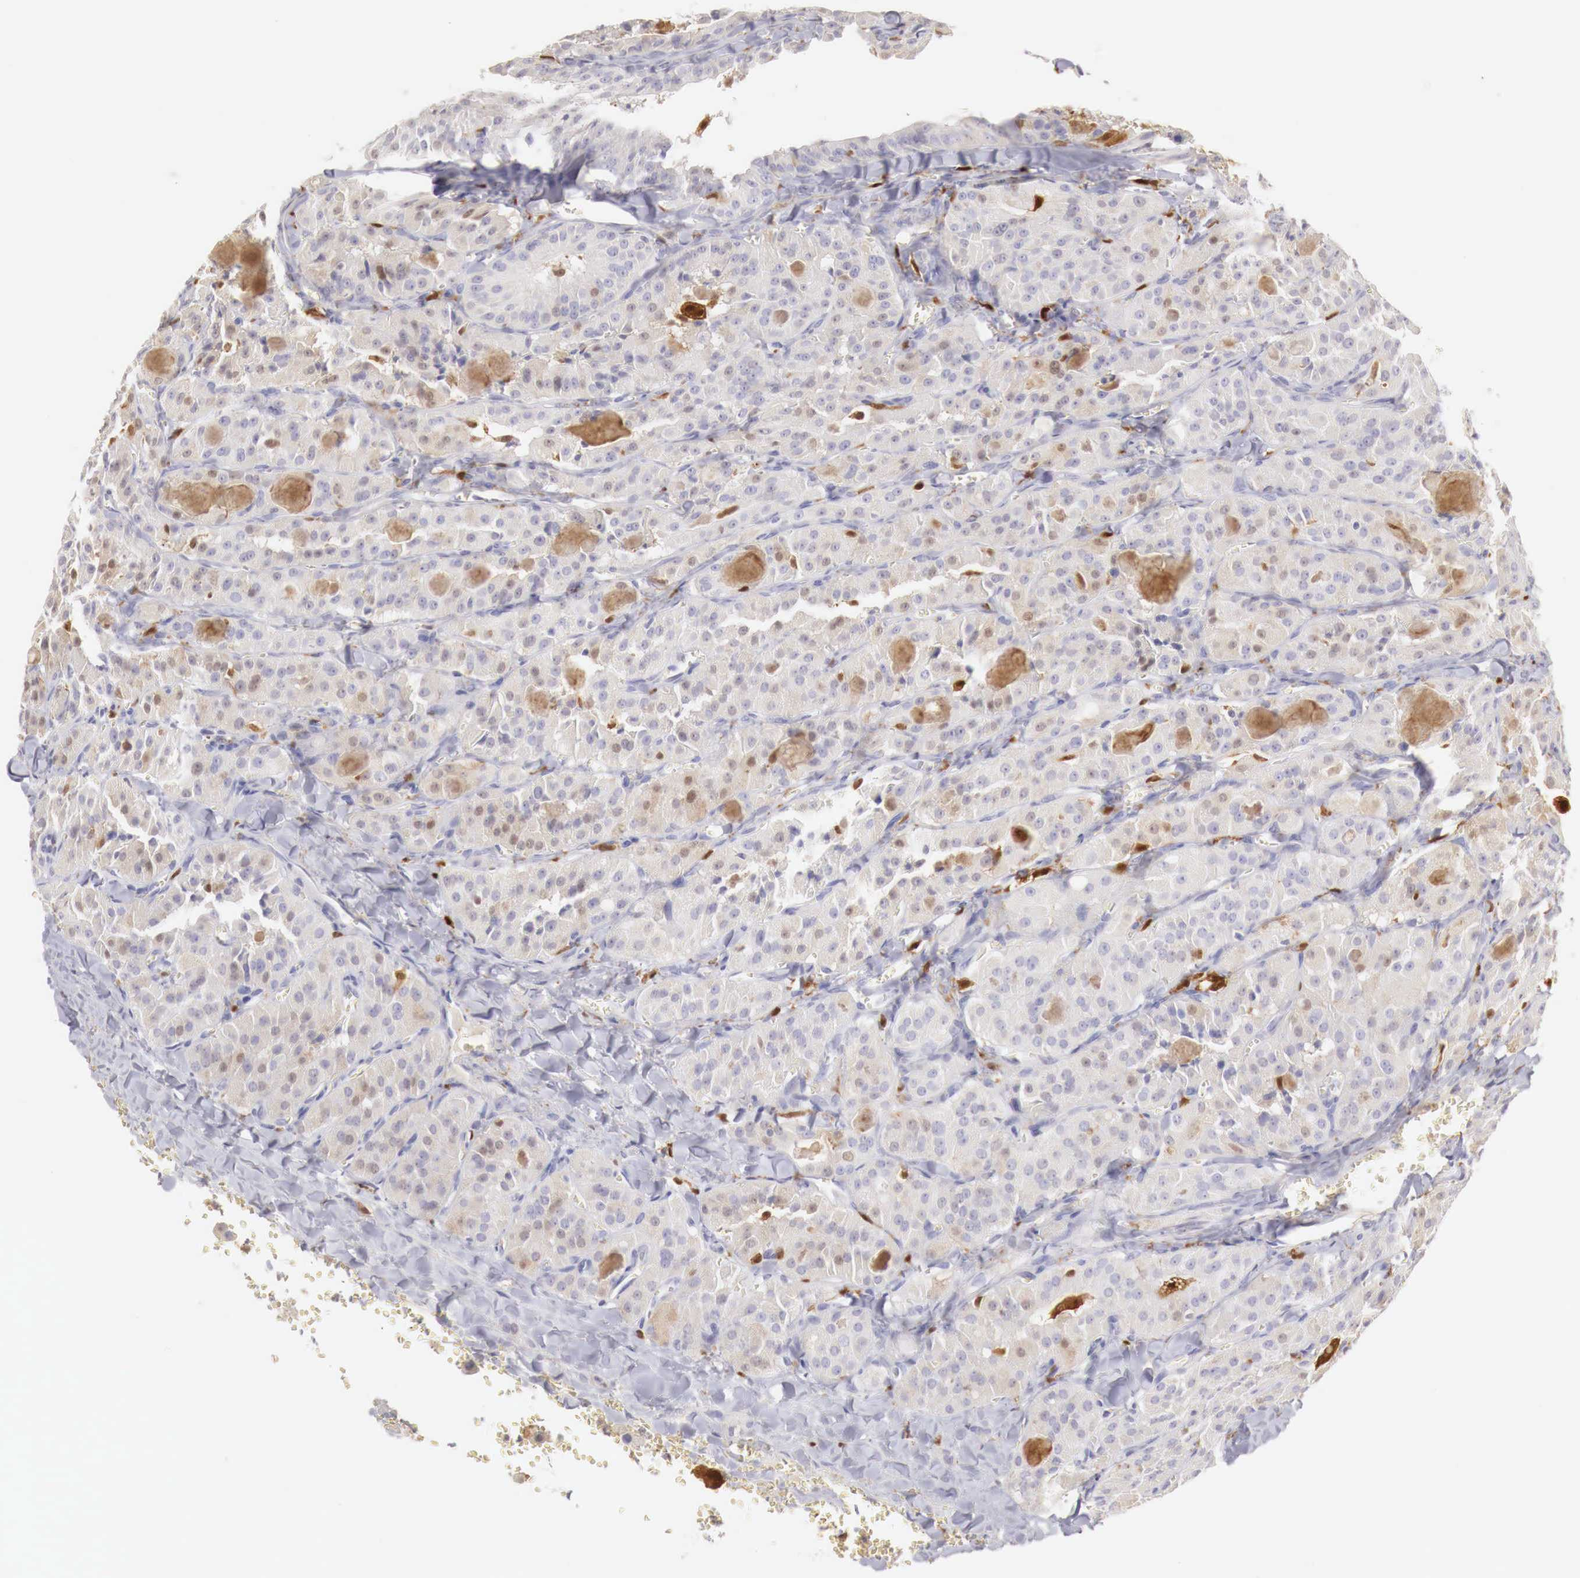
{"staining": {"intensity": "weak", "quantity": "<25%", "location": "cytoplasmic/membranous"}, "tissue": "thyroid cancer", "cell_type": "Tumor cells", "image_type": "cancer", "snomed": [{"axis": "morphology", "description": "Carcinoma, NOS"}, {"axis": "topography", "description": "Thyroid gland"}], "caption": "This is a image of IHC staining of thyroid cancer (carcinoma), which shows no positivity in tumor cells.", "gene": "RENBP", "patient": {"sex": "male", "age": 76}}